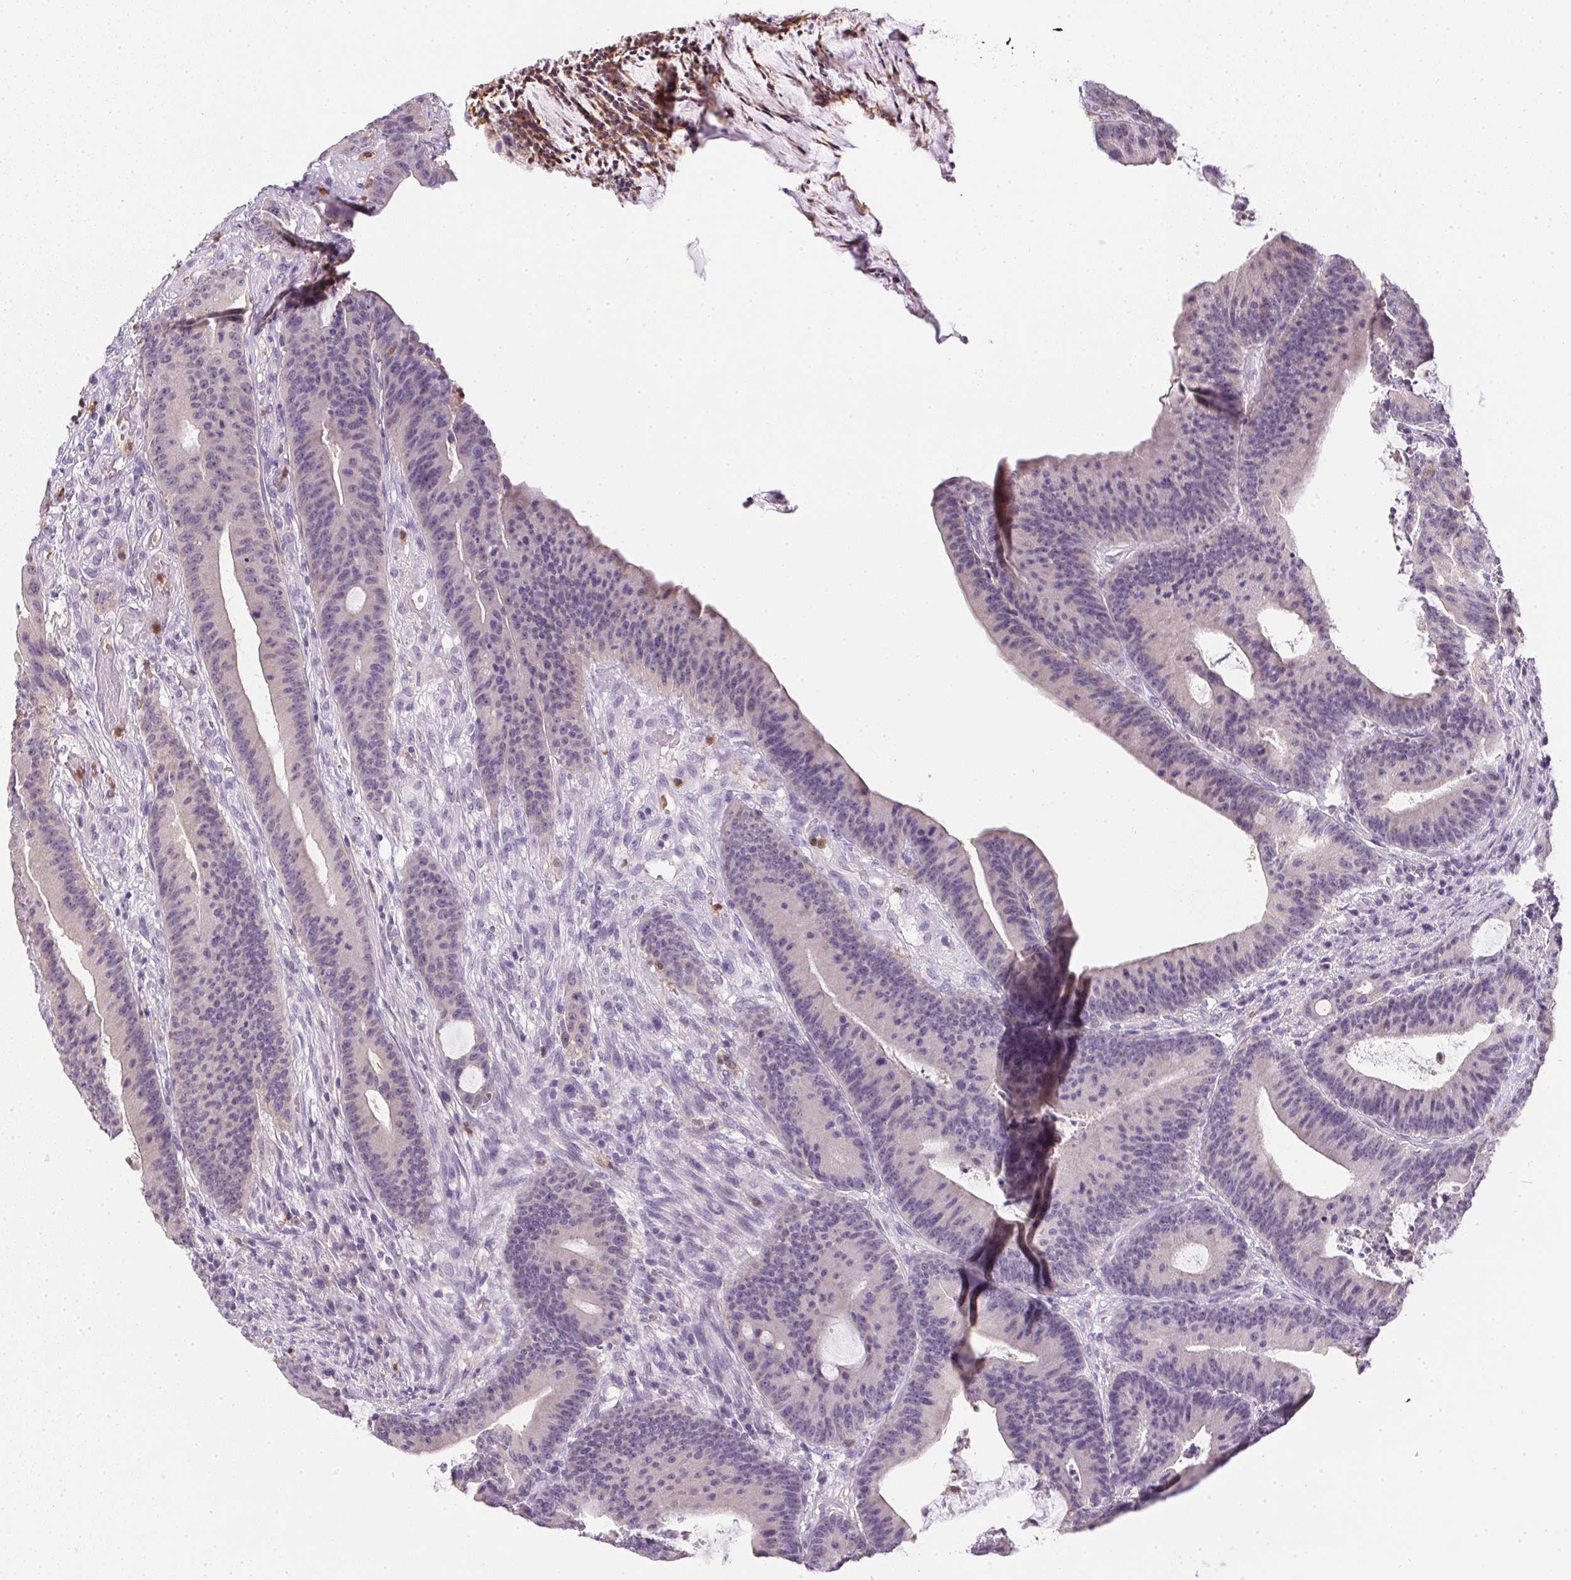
{"staining": {"intensity": "negative", "quantity": "none", "location": "none"}, "tissue": "colorectal cancer", "cell_type": "Tumor cells", "image_type": "cancer", "snomed": [{"axis": "morphology", "description": "Adenocarcinoma, NOS"}, {"axis": "topography", "description": "Colon"}], "caption": "DAB immunohistochemical staining of human colorectal cancer shows no significant positivity in tumor cells.", "gene": "DNAJC5G", "patient": {"sex": "female", "age": 78}}